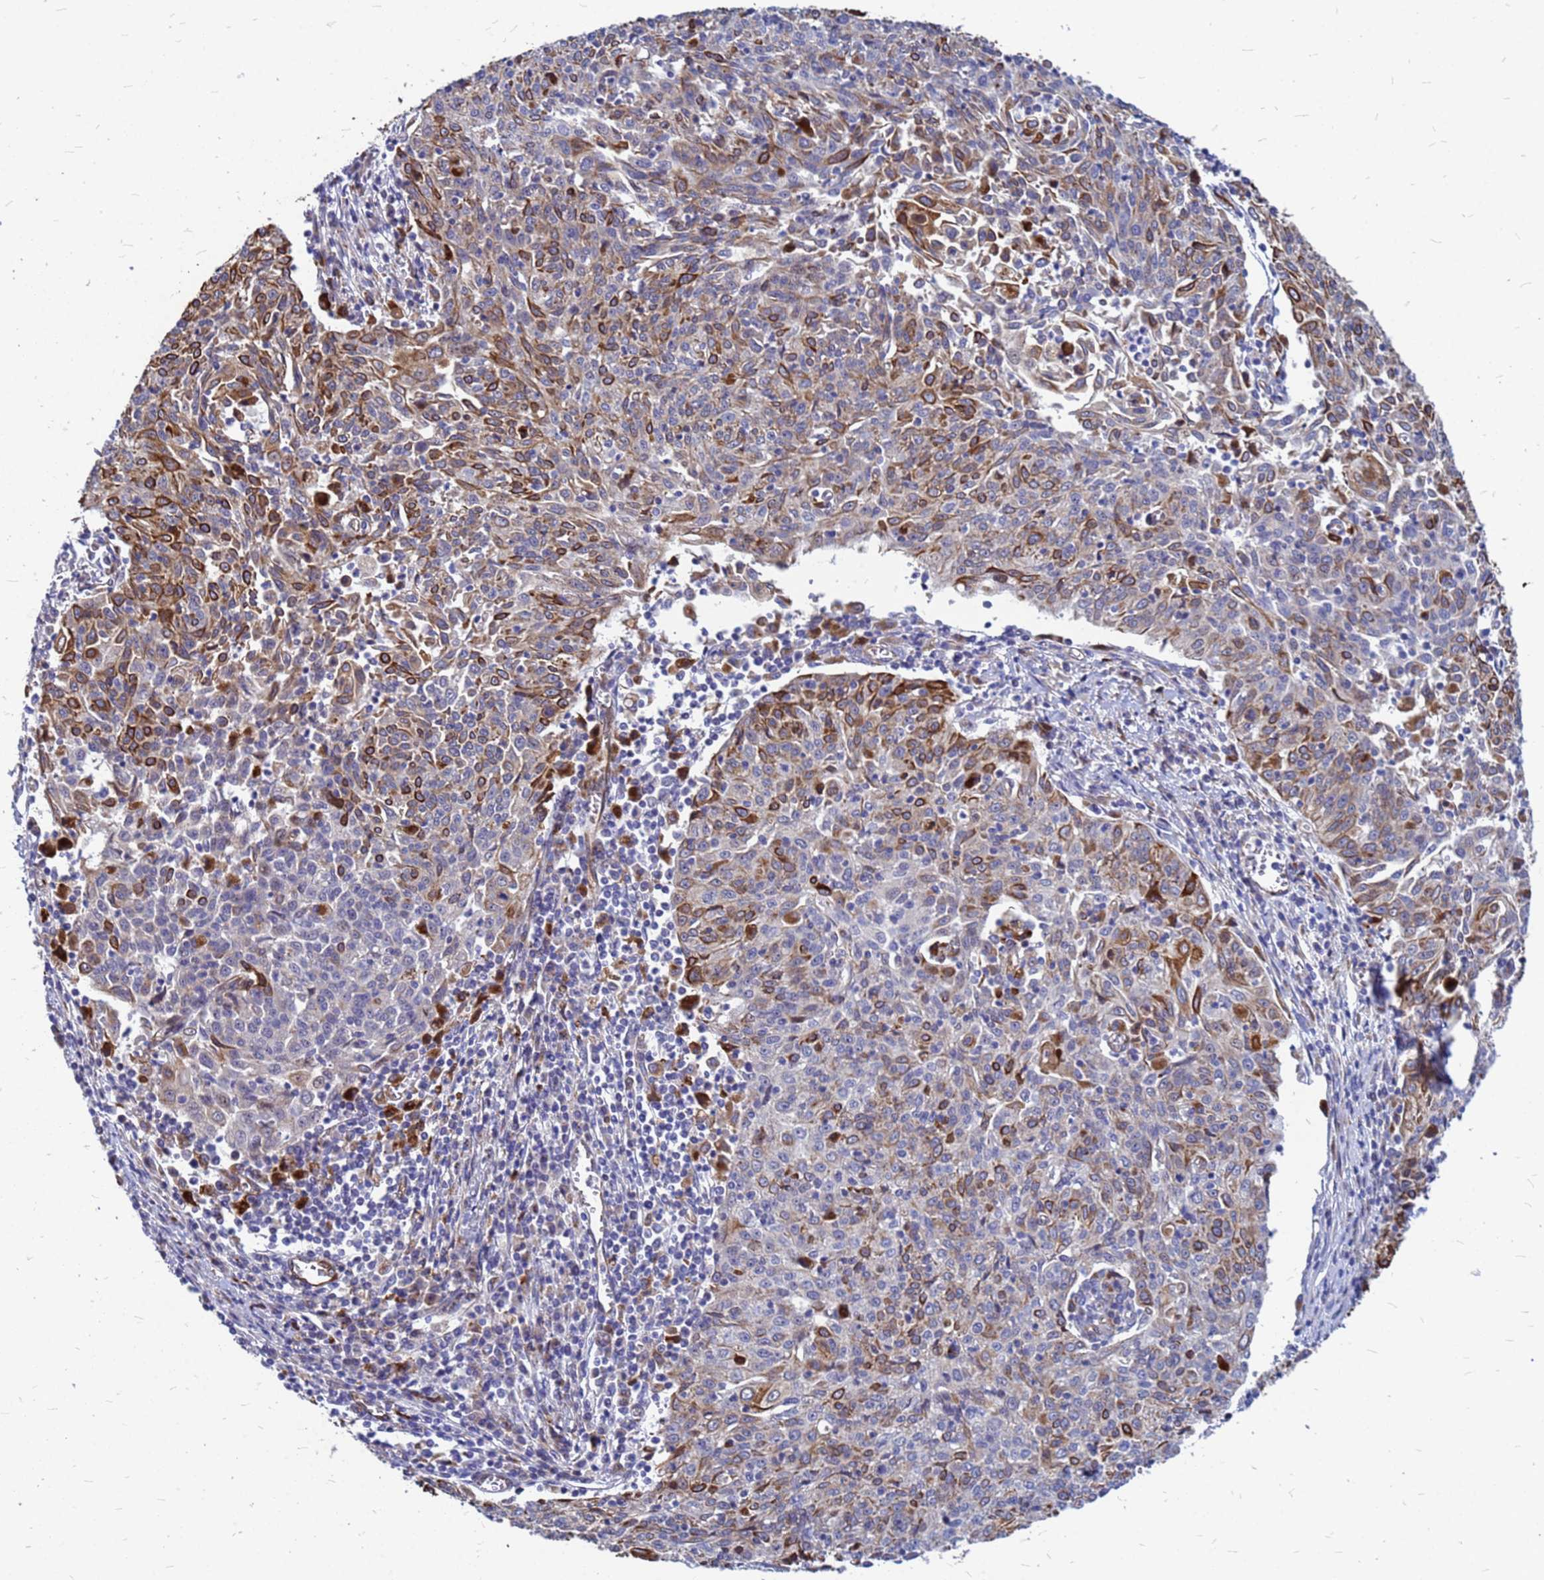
{"staining": {"intensity": "moderate", "quantity": "25%-75%", "location": "cytoplasmic/membranous"}, "tissue": "cervical cancer", "cell_type": "Tumor cells", "image_type": "cancer", "snomed": [{"axis": "morphology", "description": "Squamous cell carcinoma, NOS"}, {"axis": "topography", "description": "Cervix"}], "caption": "Squamous cell carcinoma (cervical) tissue reveals moderate cytoplasmic/membranous expression in approximately 25%-75% of tumor cells, visualized by immunohistochemistry.", "gene": "NOSTRIN", "patient": {"sex": "female", "age": 48}}